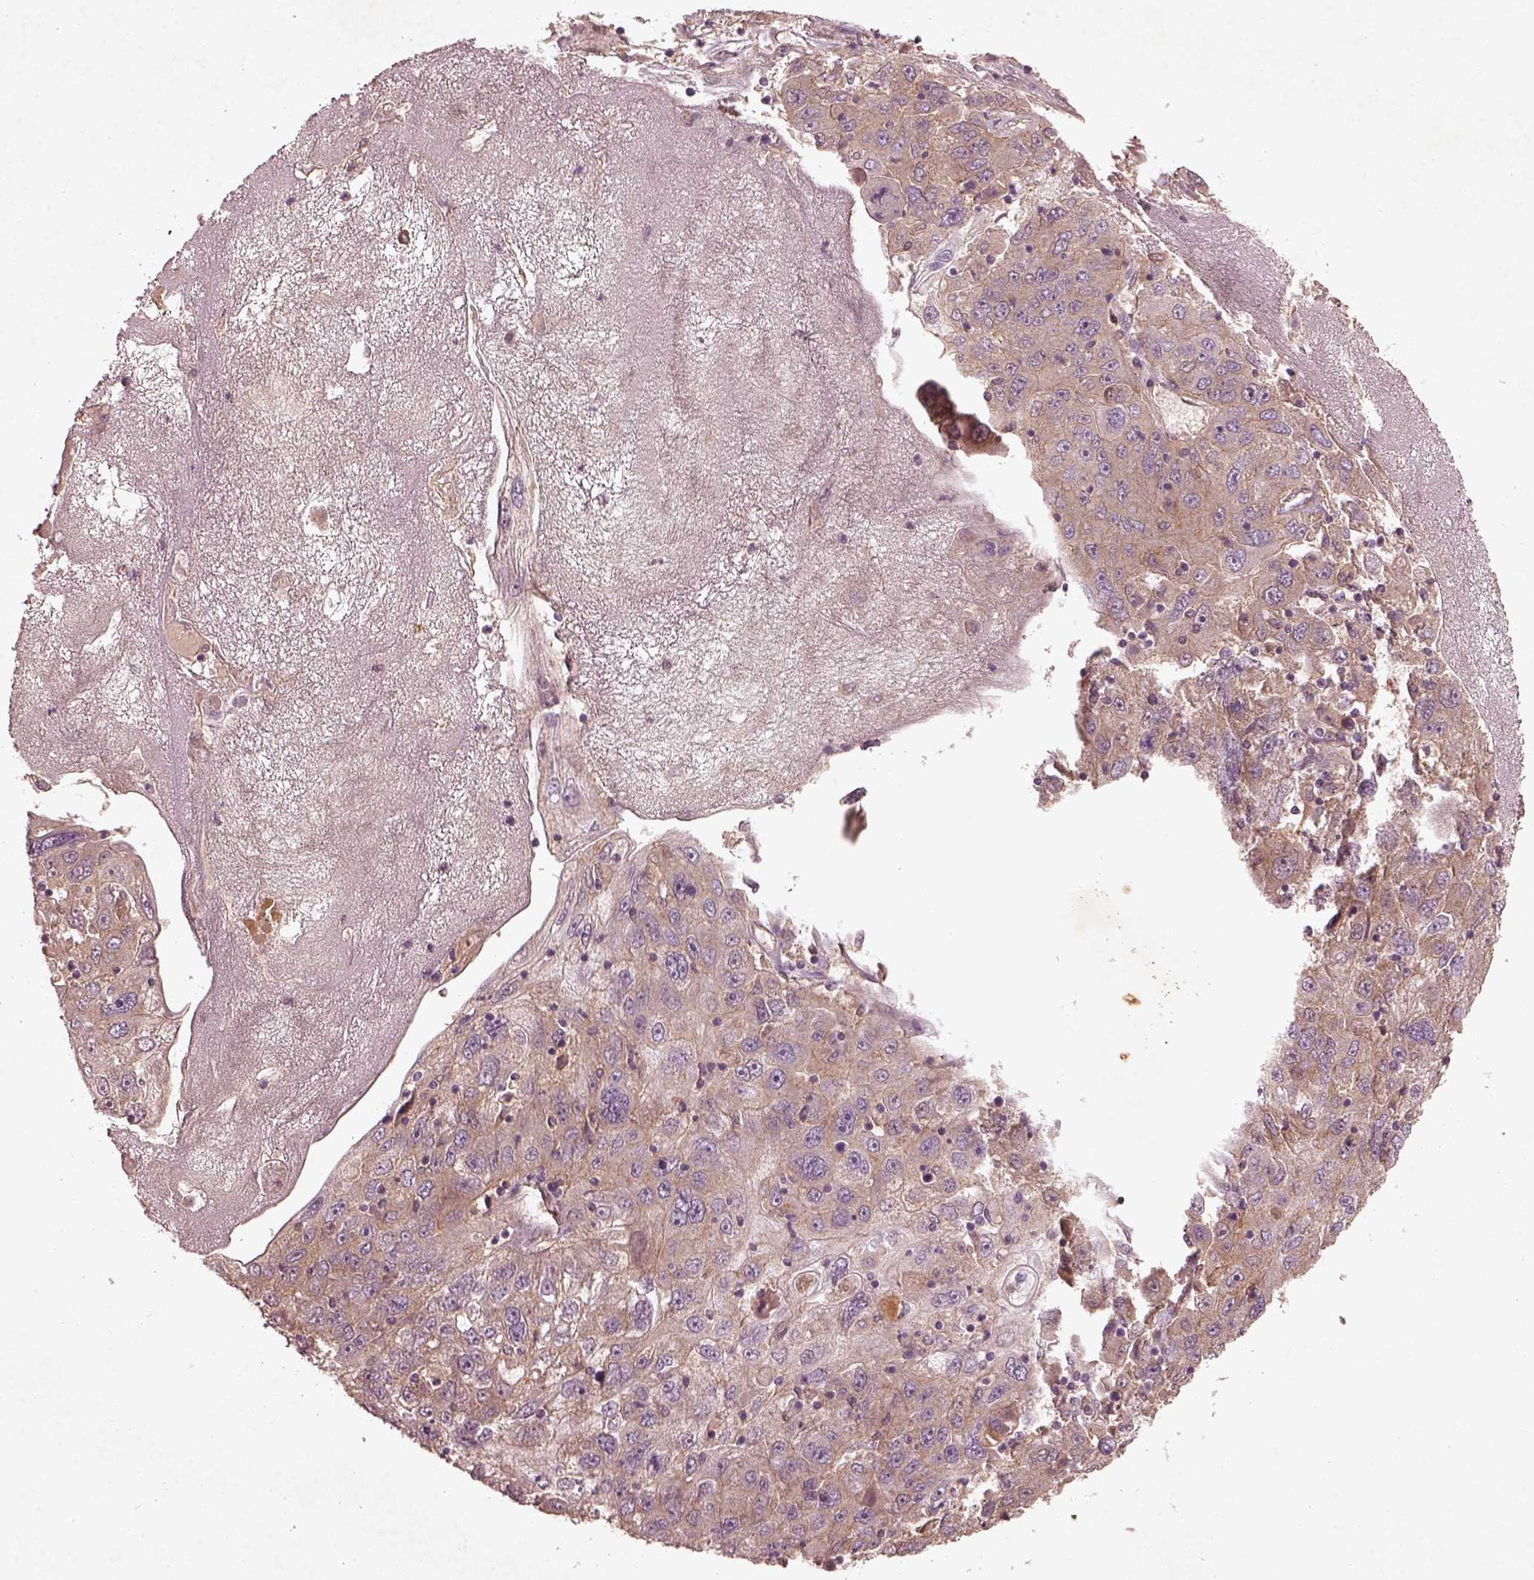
{"staining": {"intensity": "weak", "quantity": ">75%", "location": "cytoplasmic/membranous"}, "tissue": "stomach cancer", "cell_type": "Tumor cells", "image_type": "cancer", "snomed": [{"axis": "morphology", "description": "Adenocarcinoma, NOS"}, {"axis": "topography", "description": "Stomach"}], "caption": "A high-resolution image shows immunohistochemistry (IHC) staining of stomach adenocarcinoma, which exhibits weak cytoplasmic/membranous expression in about >75% of tumor cells.", "gene": "FAM234A", "patient": {"sex": "male", "age": 56}}